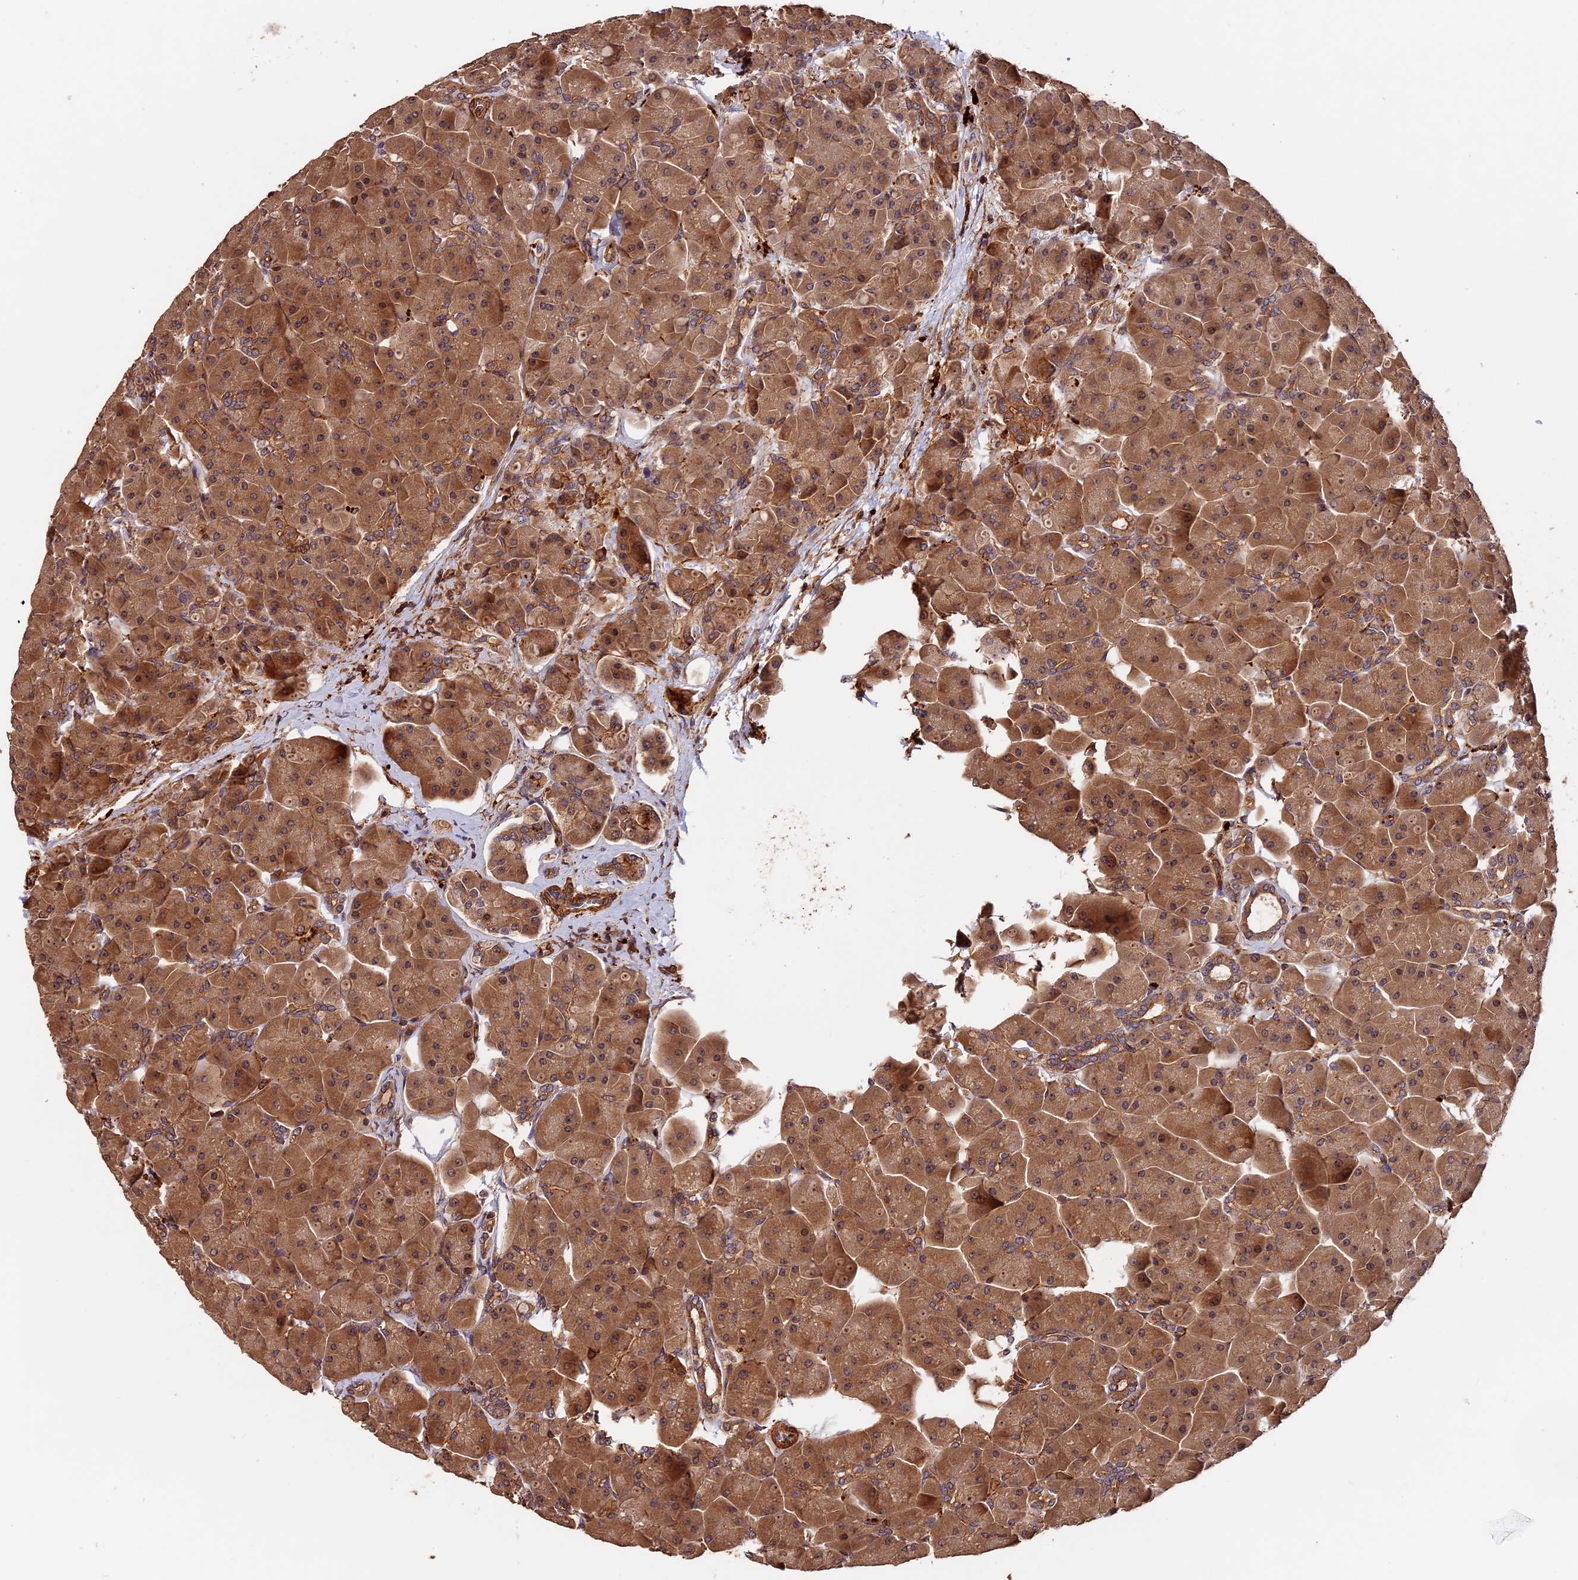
{"staining": {"intensity": "strong", "quantity": ">75%", "location": "cytoplasmic/membranous,nuclear"}, "tissue": "pancreas", "cell_type": "Exocrine glandular cells", "image_type": "normal", "snomed": [{"axis": "morphology", "description": "Normal tissue, NOS"}, {"axis": "topography", "description": "Pancreas"}], "caption": "IHC (DAB) staining of normal pancreas shows strong cytoplasmic/membranous,nuclear protein staining in about >75% of exocrine glandular cells.", "gene": "MMP15", "patient": {"sex": "male", "age": 66}}